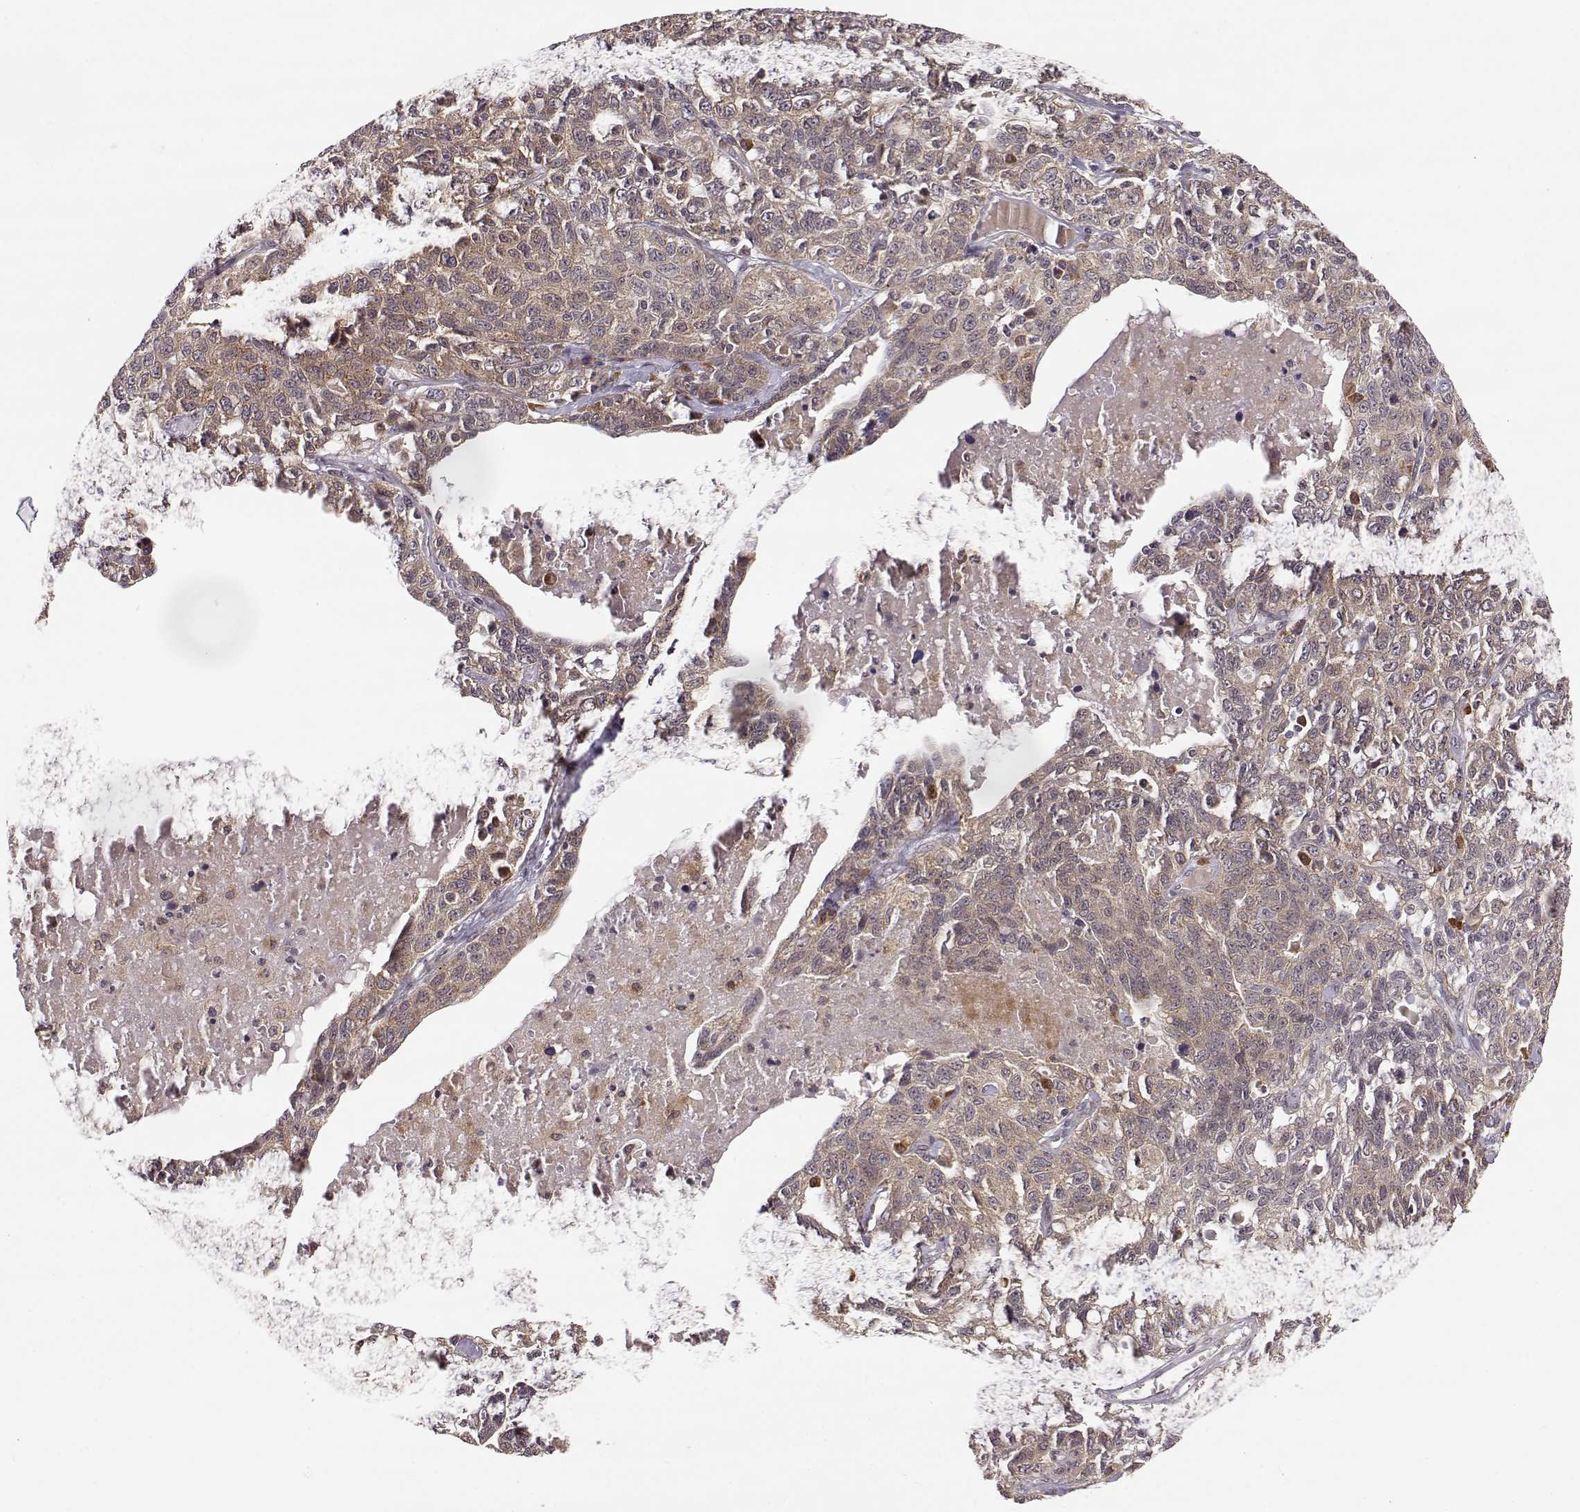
{"staining": {"intensity": "weak", "quantity": ">75%", "location": "cytoplasmic/membranous"}, "tissue": "ovarian cancer", "cell_type": "Tumor cells", "image_type": "cancer", "snomed": [{"axis": "morphology", "description": "Cystadenocarcinoma, serous, NOS"}, {"axis": "topography", "description": "Ovary"}], "caption": "Immunohistochemical staining of human ovarian cancer (serous cystadenocarcinoma) exhibits low levels of weak cytoplasmic/membranous protein staining in approximately >75% of tumor cells. (IHC, brightfield microscopy, high magnification).", "gene": "ERGIC2", "patient": {"sex": "female", "age": 71}}